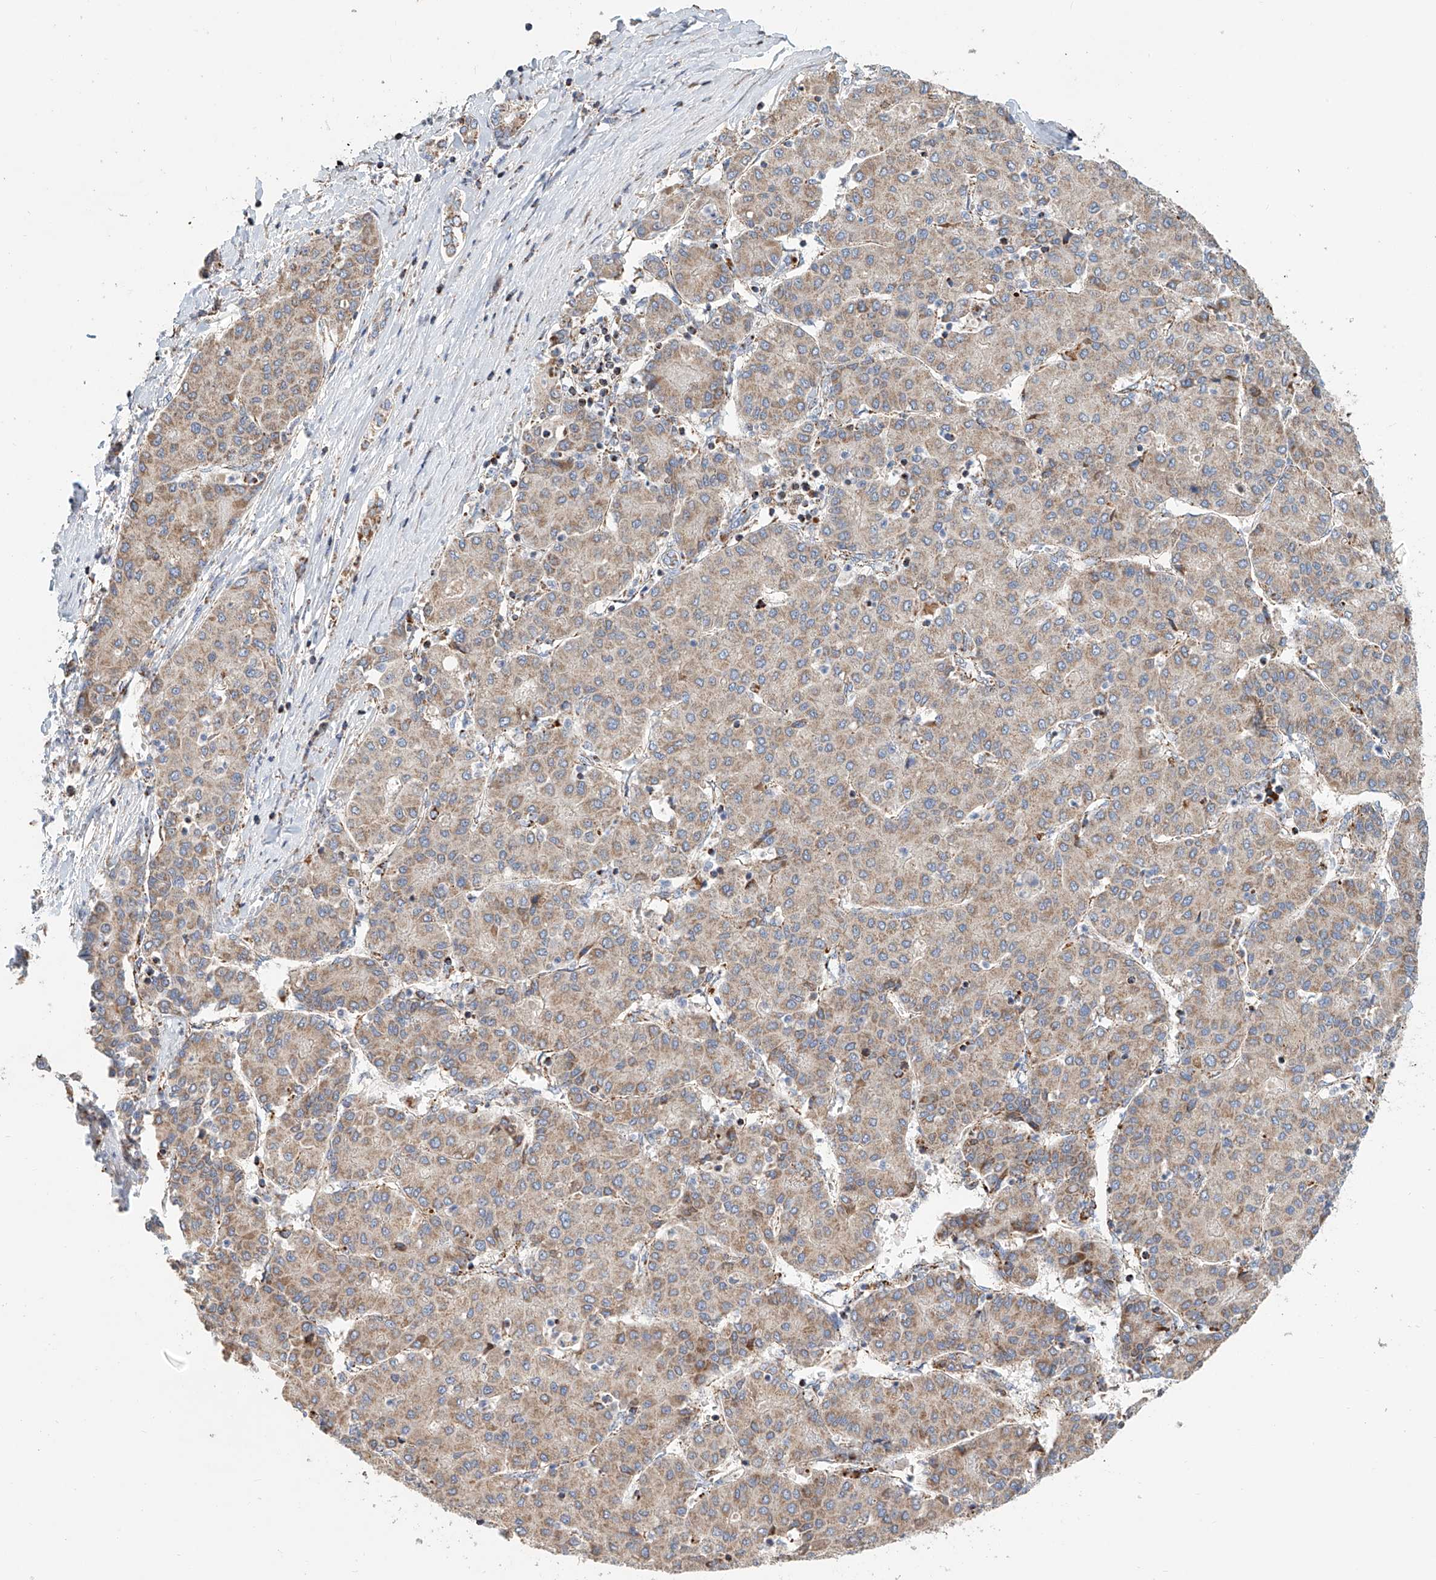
{"staining": {"intensity": "weak", "quantity": ">75%", "location": "cytoplasmic/membranous"}, "tissue": "liver cancer", "cell_type": "Tumor cells", "image_type": "cancer", "snomed": [{"axis": "morphology", "description": "Carcinoma, Hepatocellular, NOS"}, {"axis": "topography", "description": "Liver"}], "caption": "The immunohistochemical stain highlights weak cytoplasmic/membranous expression in tumor cells of liver hepatocellular carcinoma tissue.", "gene": "MCL1", "patient": {"sex": "male", "age": 65}}